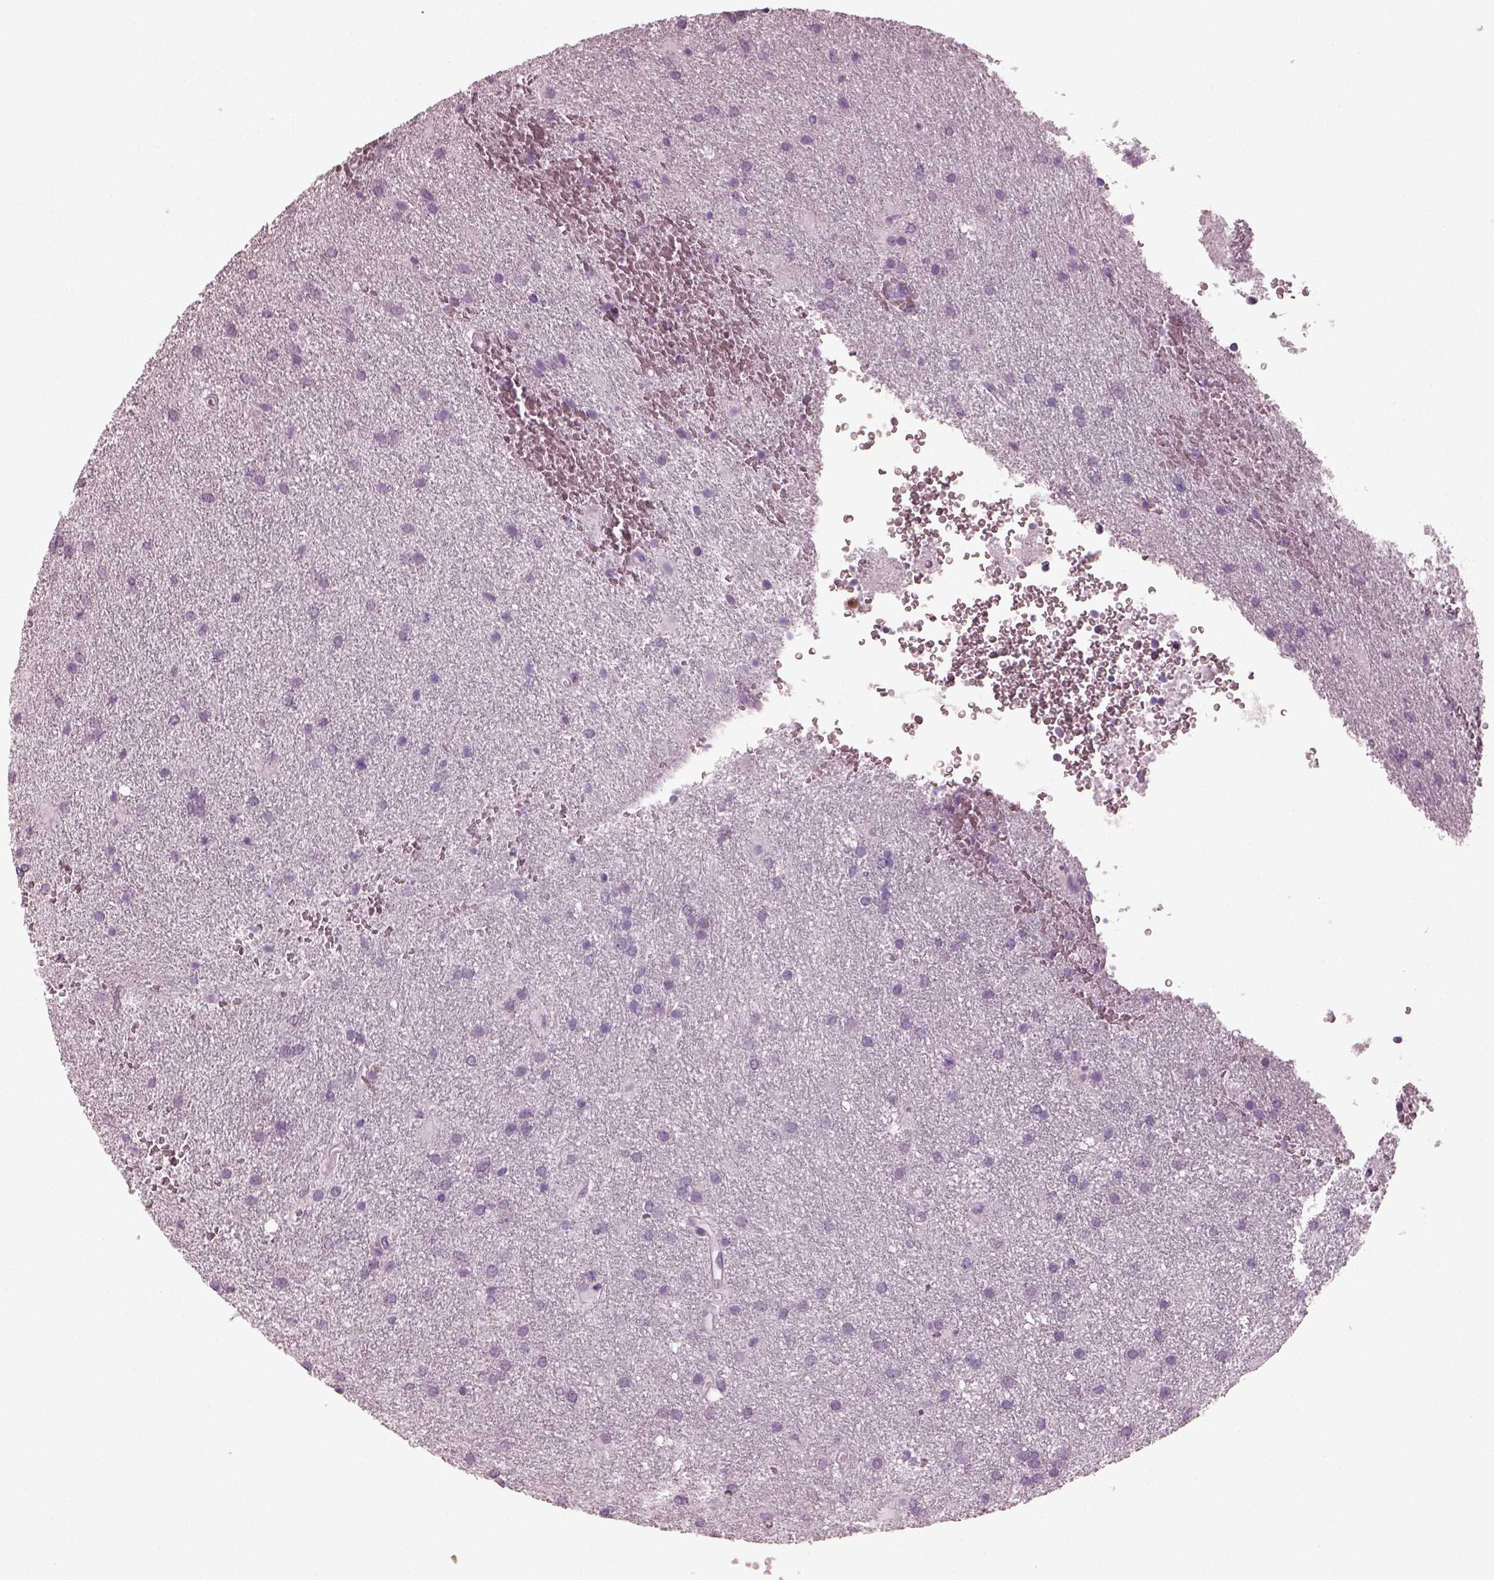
{"staining": {"intensity": "negative", "quantity": "none", "location": "none"}, "tissue": "glioma", "cell_type": "Tumor cells", "image_type": "cancer", "snomed": [{"axis": "morphology", "description": "Glioma, malignant, Low grade"}, {"axis": "topography", "description": "Brain"}], "caption": "Immunohistochemistry photomicrograph of neoplastic tissue: malignant glioma (low-grade) stained with DAB demonstrates no significant protein staining in tumor cells.", "gene": "RCVRN", "patient": {"sex": "male", "age": 58}}